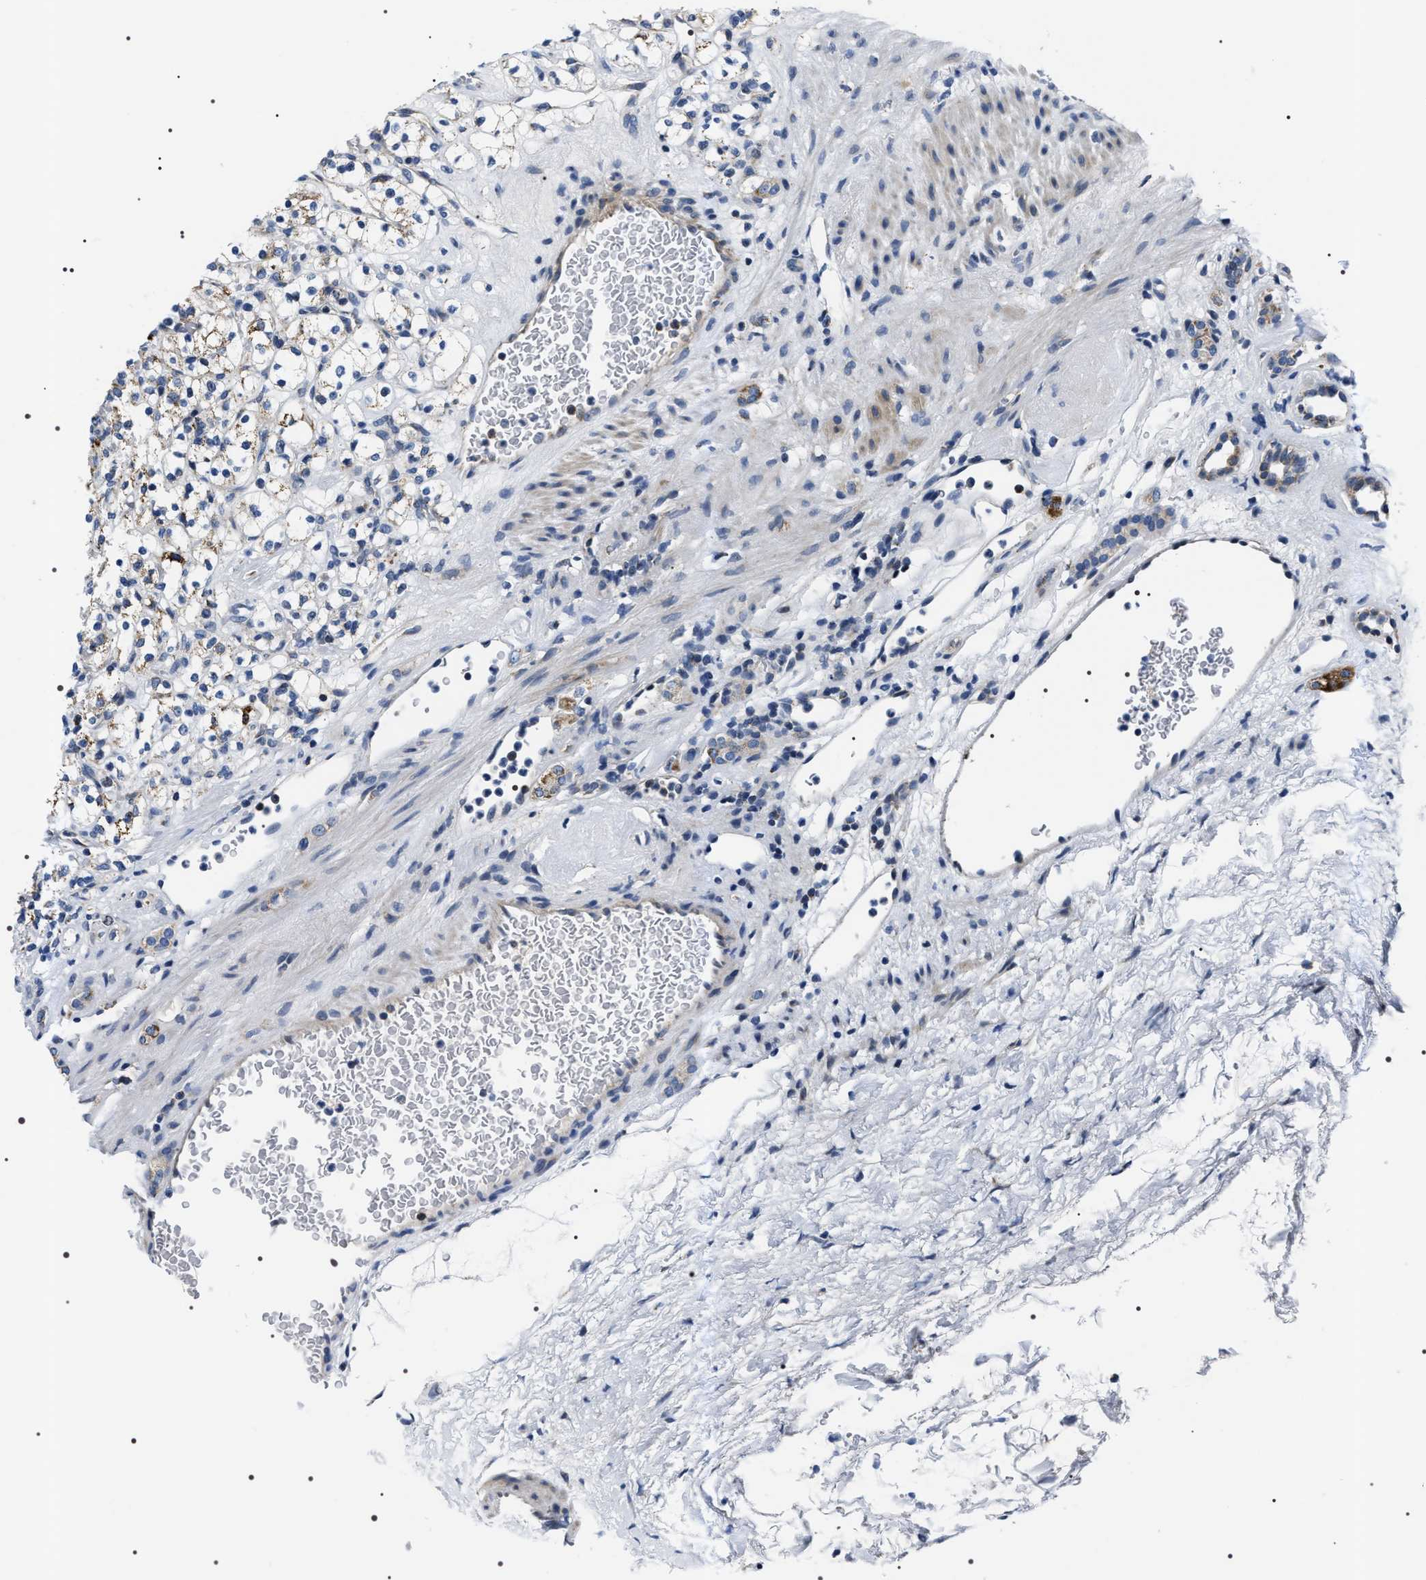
{"staining": {"intensity": "moderate", "quantity": "<25%", "location": "cytoplasmic/membranous"}, "tissue": "renal cancer", "cell_type": "Tumor cells", "image_type": "cancer", "snomed": [{"axis": "morphology", "description": "Normal tissue, NOS"}, {"axis": "morphology", "description": "Adenocarcinoma, NOS"}, {"axis": "topography", "description": "Kidney"}], "caption": "Brown immunohistochemical staining in human renal adenocarcinoma displays moderate cytoplasmic/membranous staining in about <25% of tumor cells. (Stains: DAB in brown, nuclei in blue, Microscopy: brightfield microscopy at high magnification).", "gene": "NTMT1", "patient": {"sex": "female", "age": 72}}